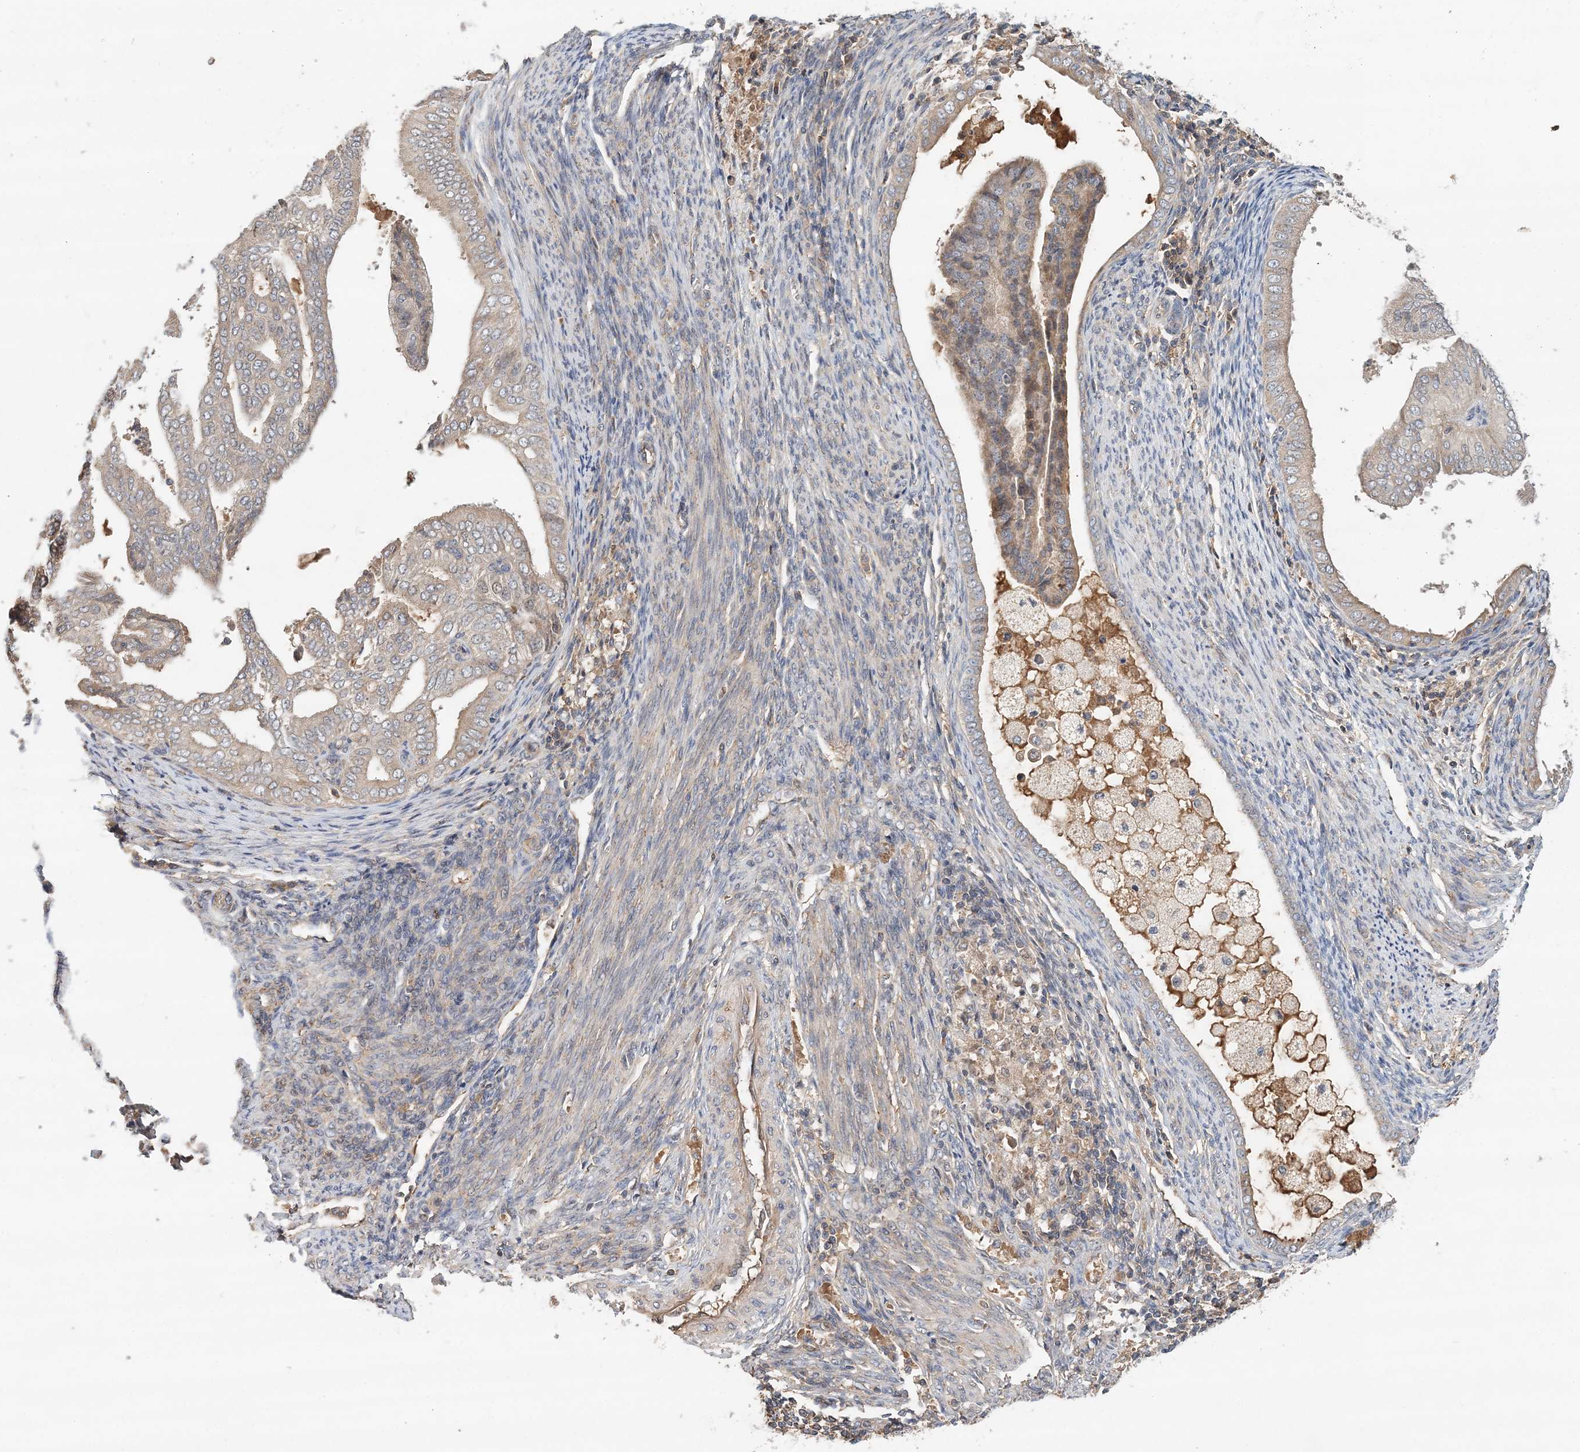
{"staining": {"intensity": "weak", "quantity": "25%-75%", "location": "cytoplasmic/membranous"}, "tissue": "endometrial cancer", "cell_type": "Tumor cells", "image_type": "cancer", "snomed": [{"axis": "morphology", "description": "Adenocarcinoma, NOS"}, {"axis": "topography", "description": "Endometrium"}], "caption": "Weak cytoplasmic/membranous expression for a protein is identified in approximately 25%-75% of tumor cells of endometrial cancer using immunohistochemistry (IHC).", "gene": "SYCP3", "patient": {"sex": "female", "age": 58}}